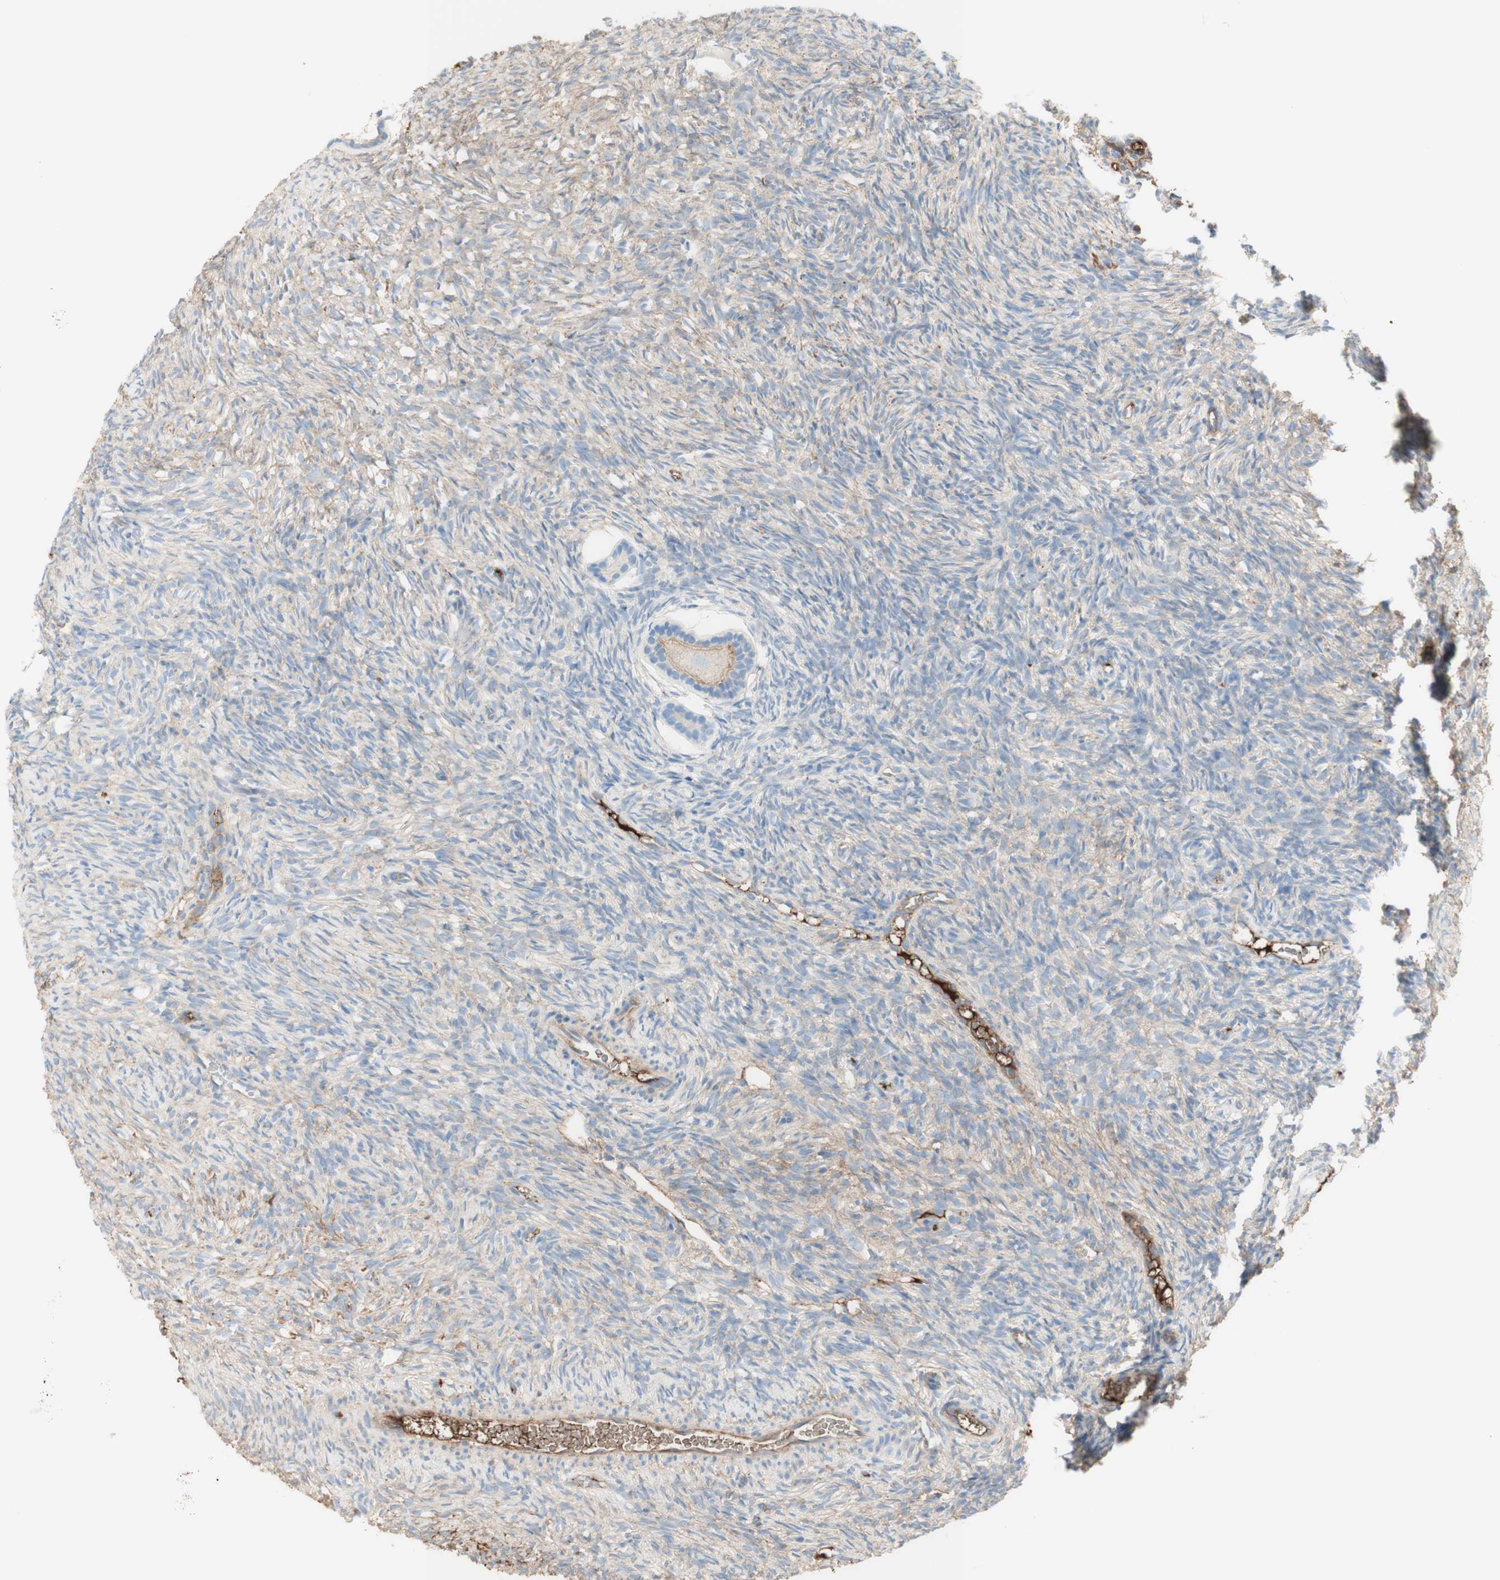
{"staining": {"intensity": "negative", "quantity": "none", "location": "none"}, "tissue": "ovary", "cell_type": "Follicle cells", "image_type": "normal", "snomed": [{"axis": "morphology", "description": "Normal tissue, NOS"}, {"axis": "topography", "description": "Ovary"}], "caption": "IHC micrograph of normal ovary: human ovary stained with DAB (3,3'-diaminobenzidine) shows no significant protein staining in follicle cells. (DAB (3,3'-diaminobenzidine) immunohistochemistry (IHC), high magnification).", "gene": "KNG1", "patient": {"sex": "female", "age": 35}}